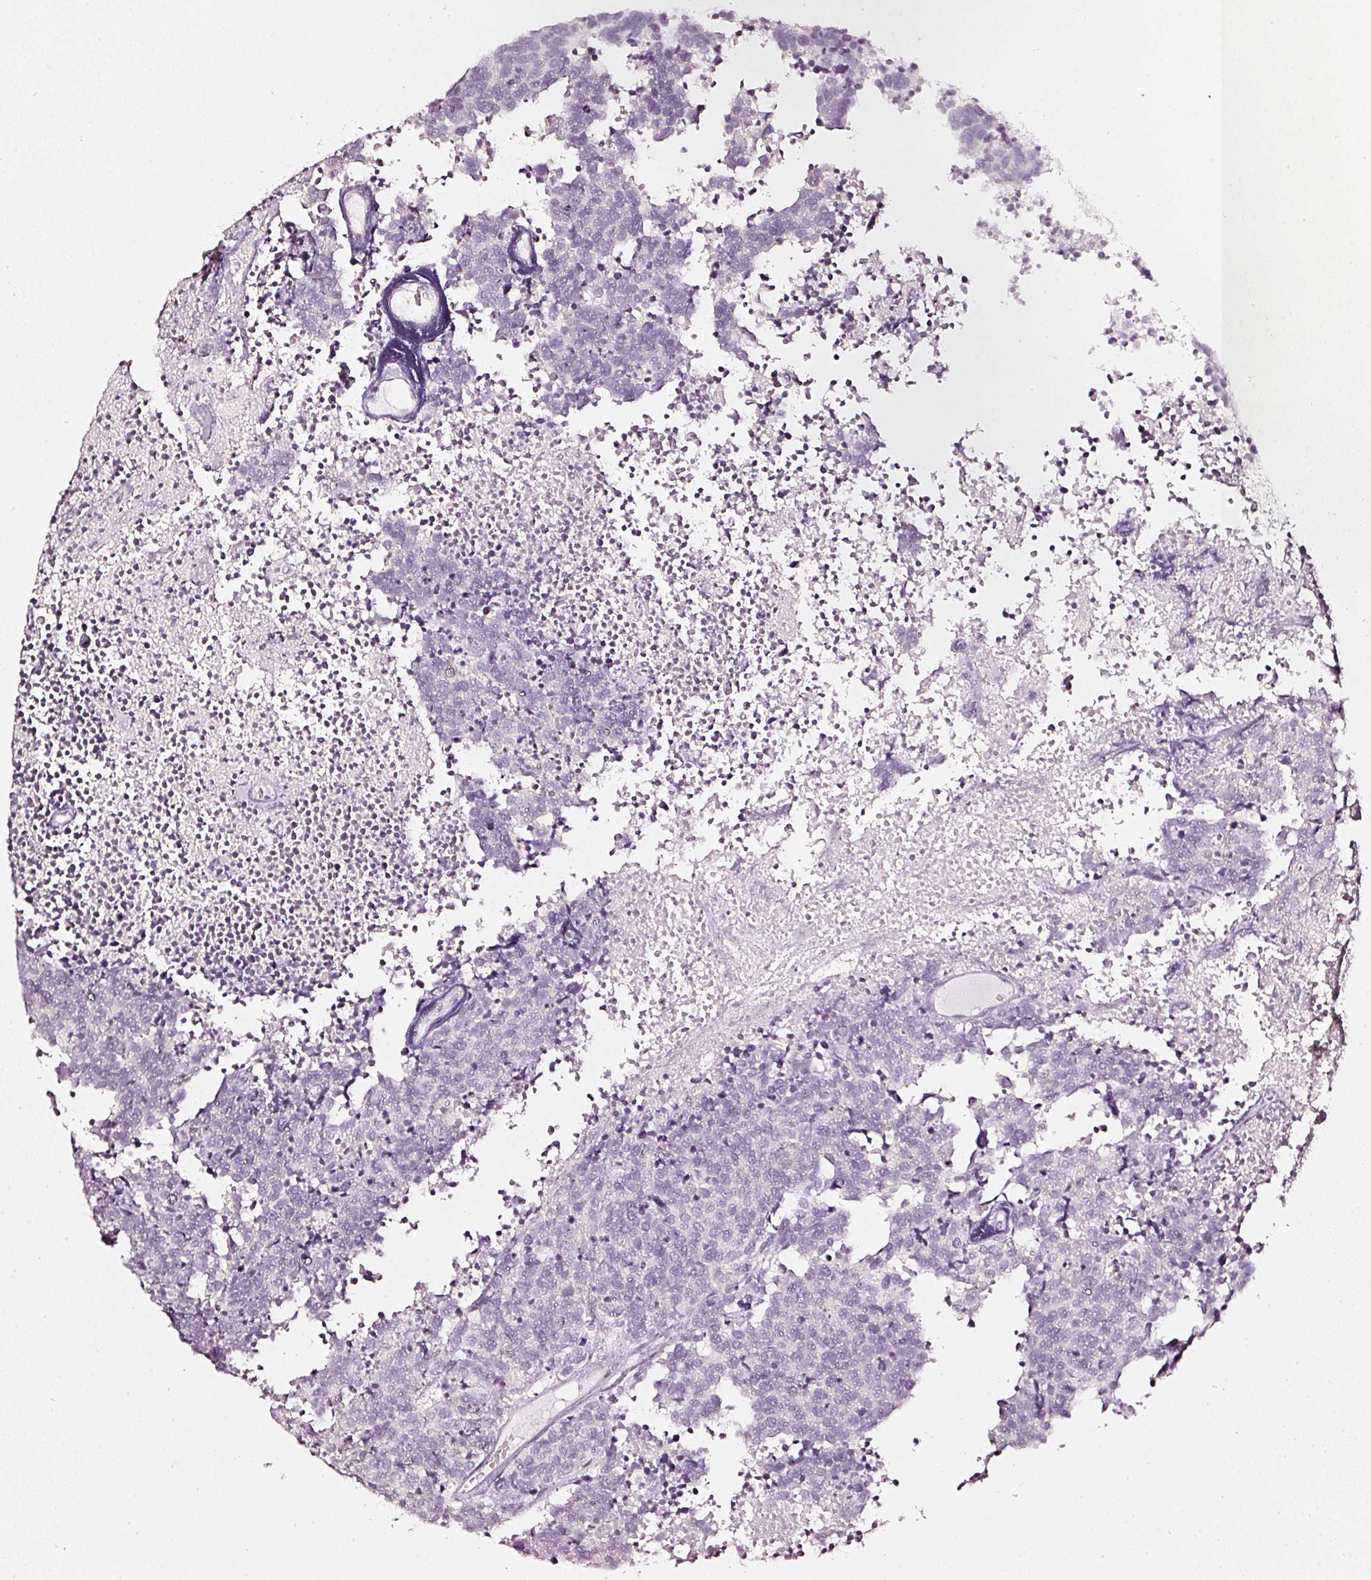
{"staining": {"intensity": "negative", "quantity": "none", "location": "none"}, "tissue": "carcinoid", "cell_type": "Tumor cells", "image_type": "cancer", "snomed": [{"axis": "morphology", "description": "Carcinoid, malignant, NOS"}, {"axis": "topography", "description": "Skin"}], "caption": "Micrograph shows no significant protein positivity in tumor cells of carcinoid (malignant).", "gene": "CNP", "patient": {"sex": "female", "age": 79}}